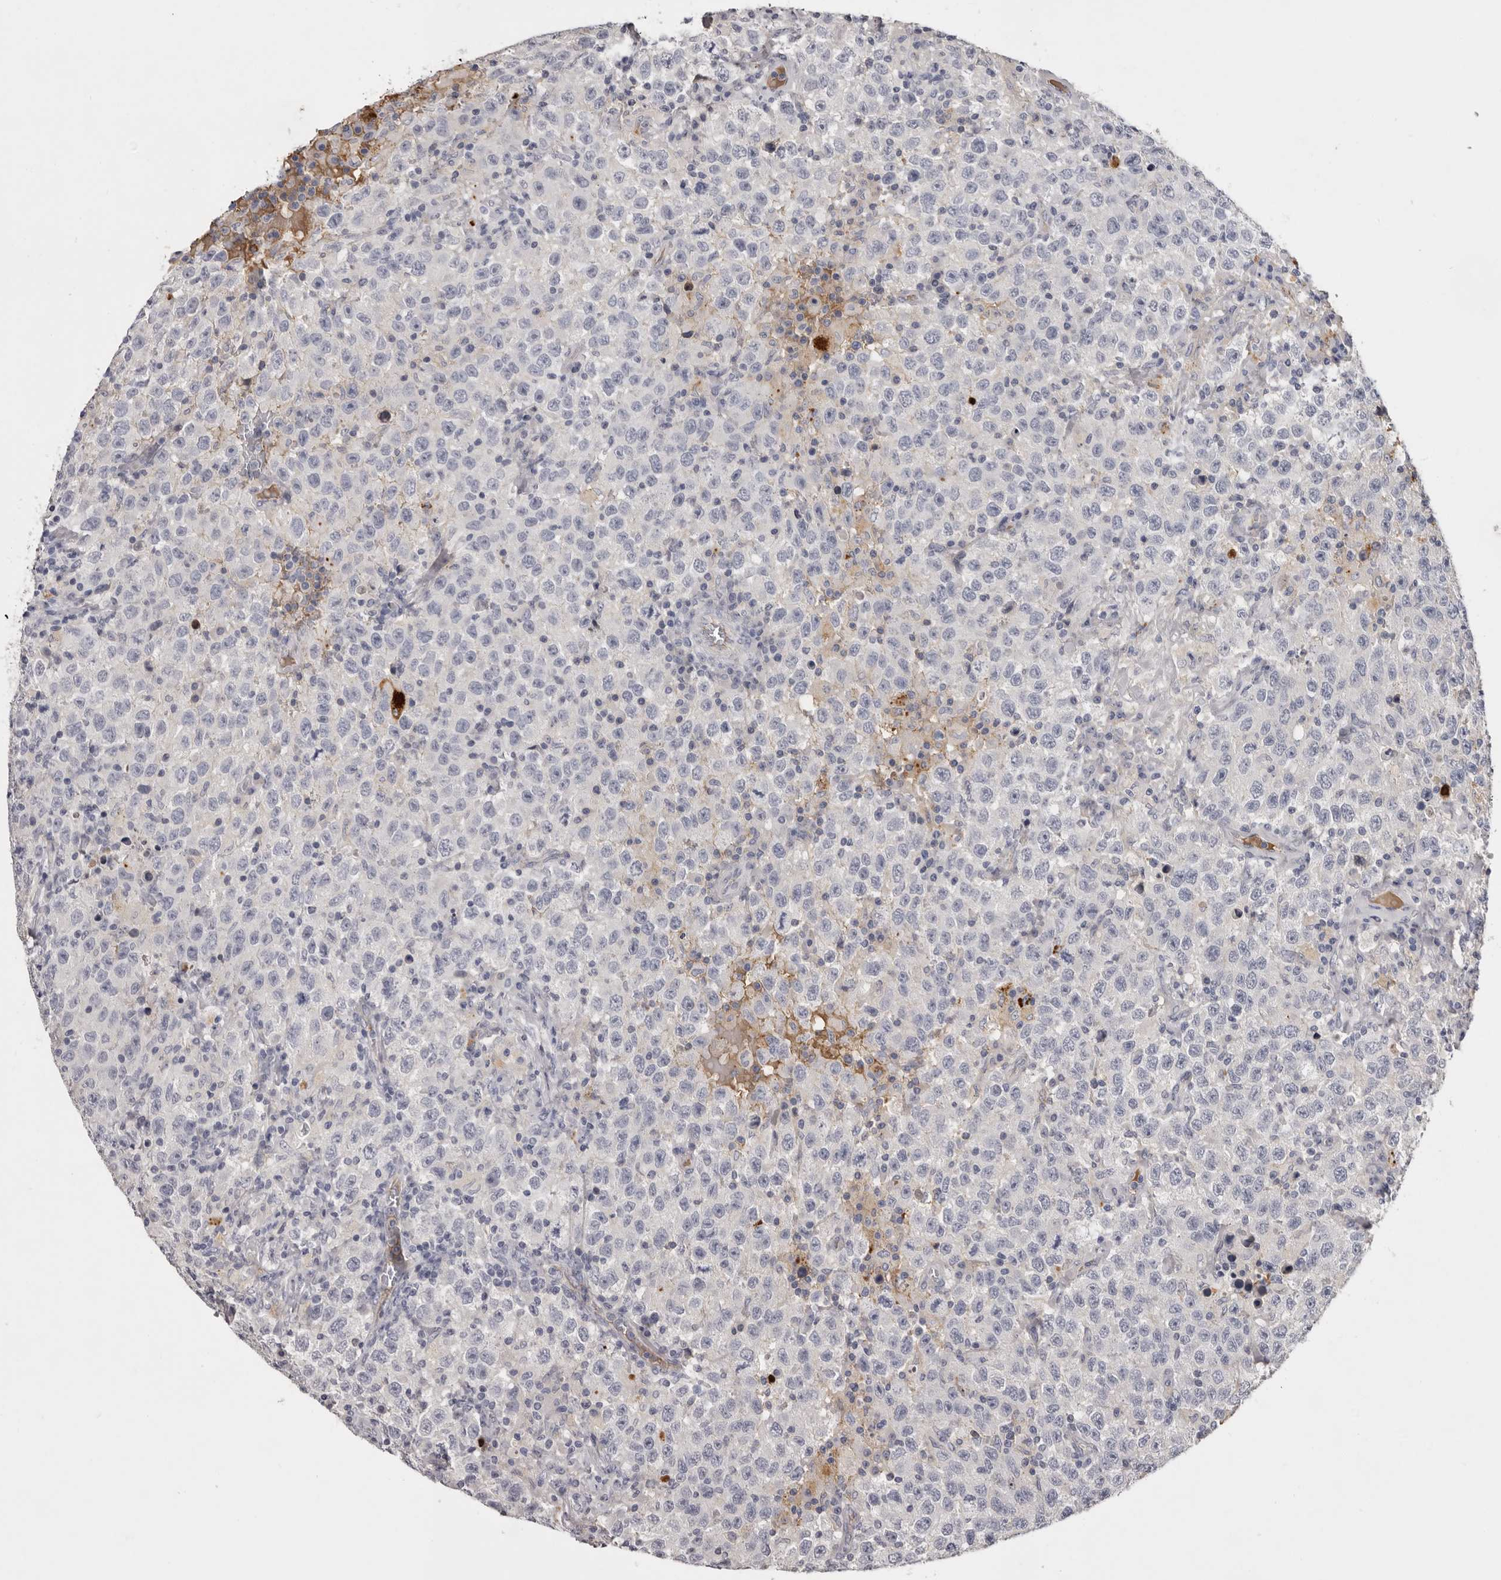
{"staining": {"intensity": "negative", "quantity": "none", "location": "none"}, "tissue": "testis cancer", "cell_type": "Tumor cells", "image_type": "cancer", "snomed": [{"axis": "morphology", "description": "Seminoma, NOS"}, {"axis": "topography", "description": "Testis"}], "caption": "Image shows no significant protein positivity in tumor cells of testis seminoma.", "gene": "KLHL38", "patient": {"sex": "male", "age": 41}}